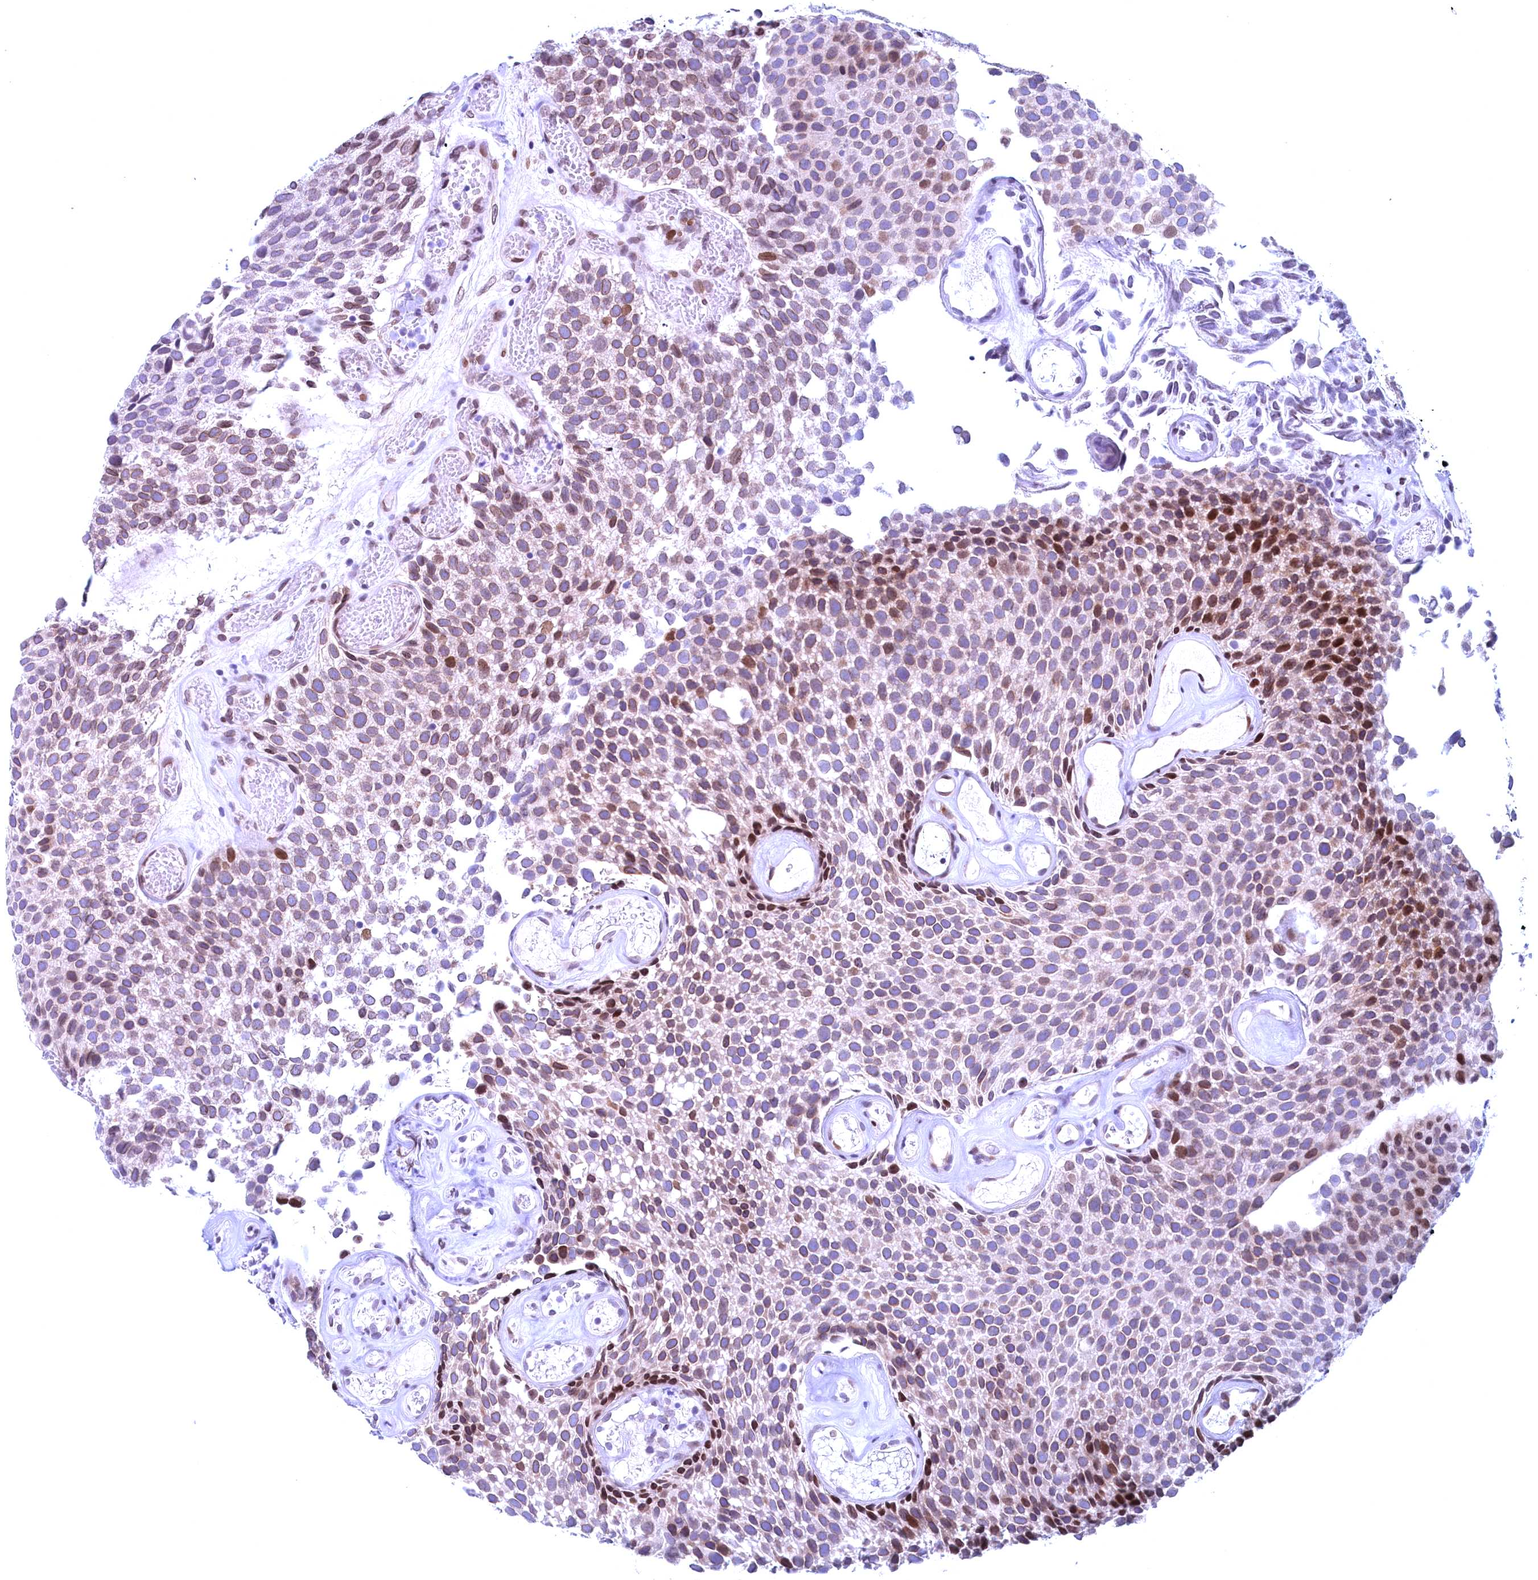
{"staining": {"intensity": "strong", "quantity": "25%-75%", "location": "nuclear"}, "tissue": "urothelial cancer", "cell_type": "Tumor cells", "image_type": "cancer", "snomed": [{"axis": "morphology", "description": "Urothelial carcinoma, Low grade"}, {"axis": "topography", "description": "Urinary bladder"}], "caption": "Strong nuclear protein expression is identified in about 25%-75% of tumor cells in urothelial cancer.", "gene": "GPSM1", "patient": {"sex": "male", "age": 89}}